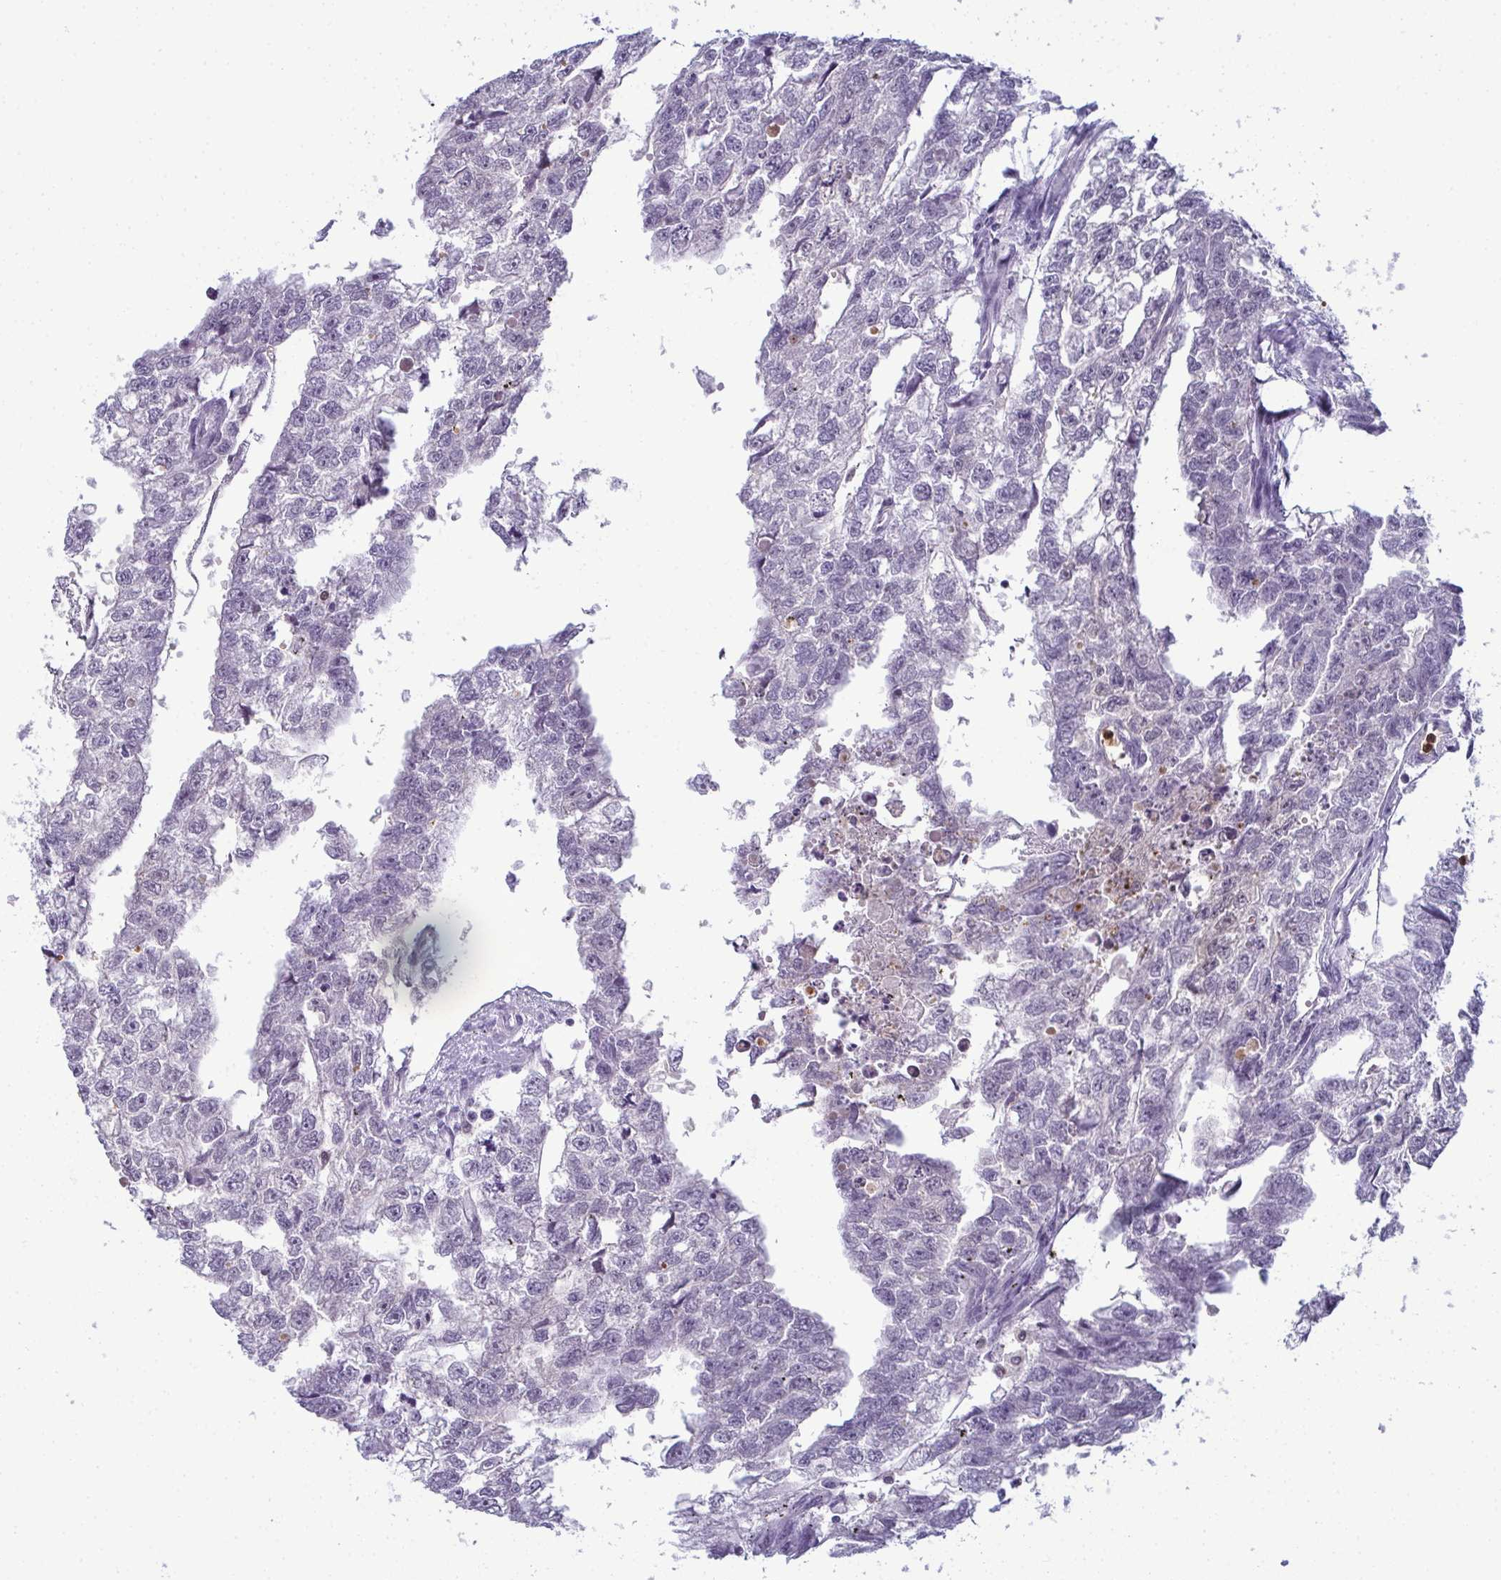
{"staining": {"intensity": "negative", "quantity": "none", "location": "none"}, "tissue": "testis cancer", "cell_type": "Tumor cells", "image_type": "cancer", "snomed": [{"axis": "morphology", "description": "Carcinoma, Embryonal, NOS"}, {"axis": "morphology", "description": "Teratoma, malignant, NOS"}, {"axis": "topography", "description": "Testis"}], "caption": "Testis cancer (teratoma (malignant)) was stained to show a protein in brown. There is no significant expression in tumor cells. (Brightfield microscopy of DAB immunohistochemistry (IHC) at high magnification).", "gene": "CDA", "patient": {"sex": "male", "age": 44}}